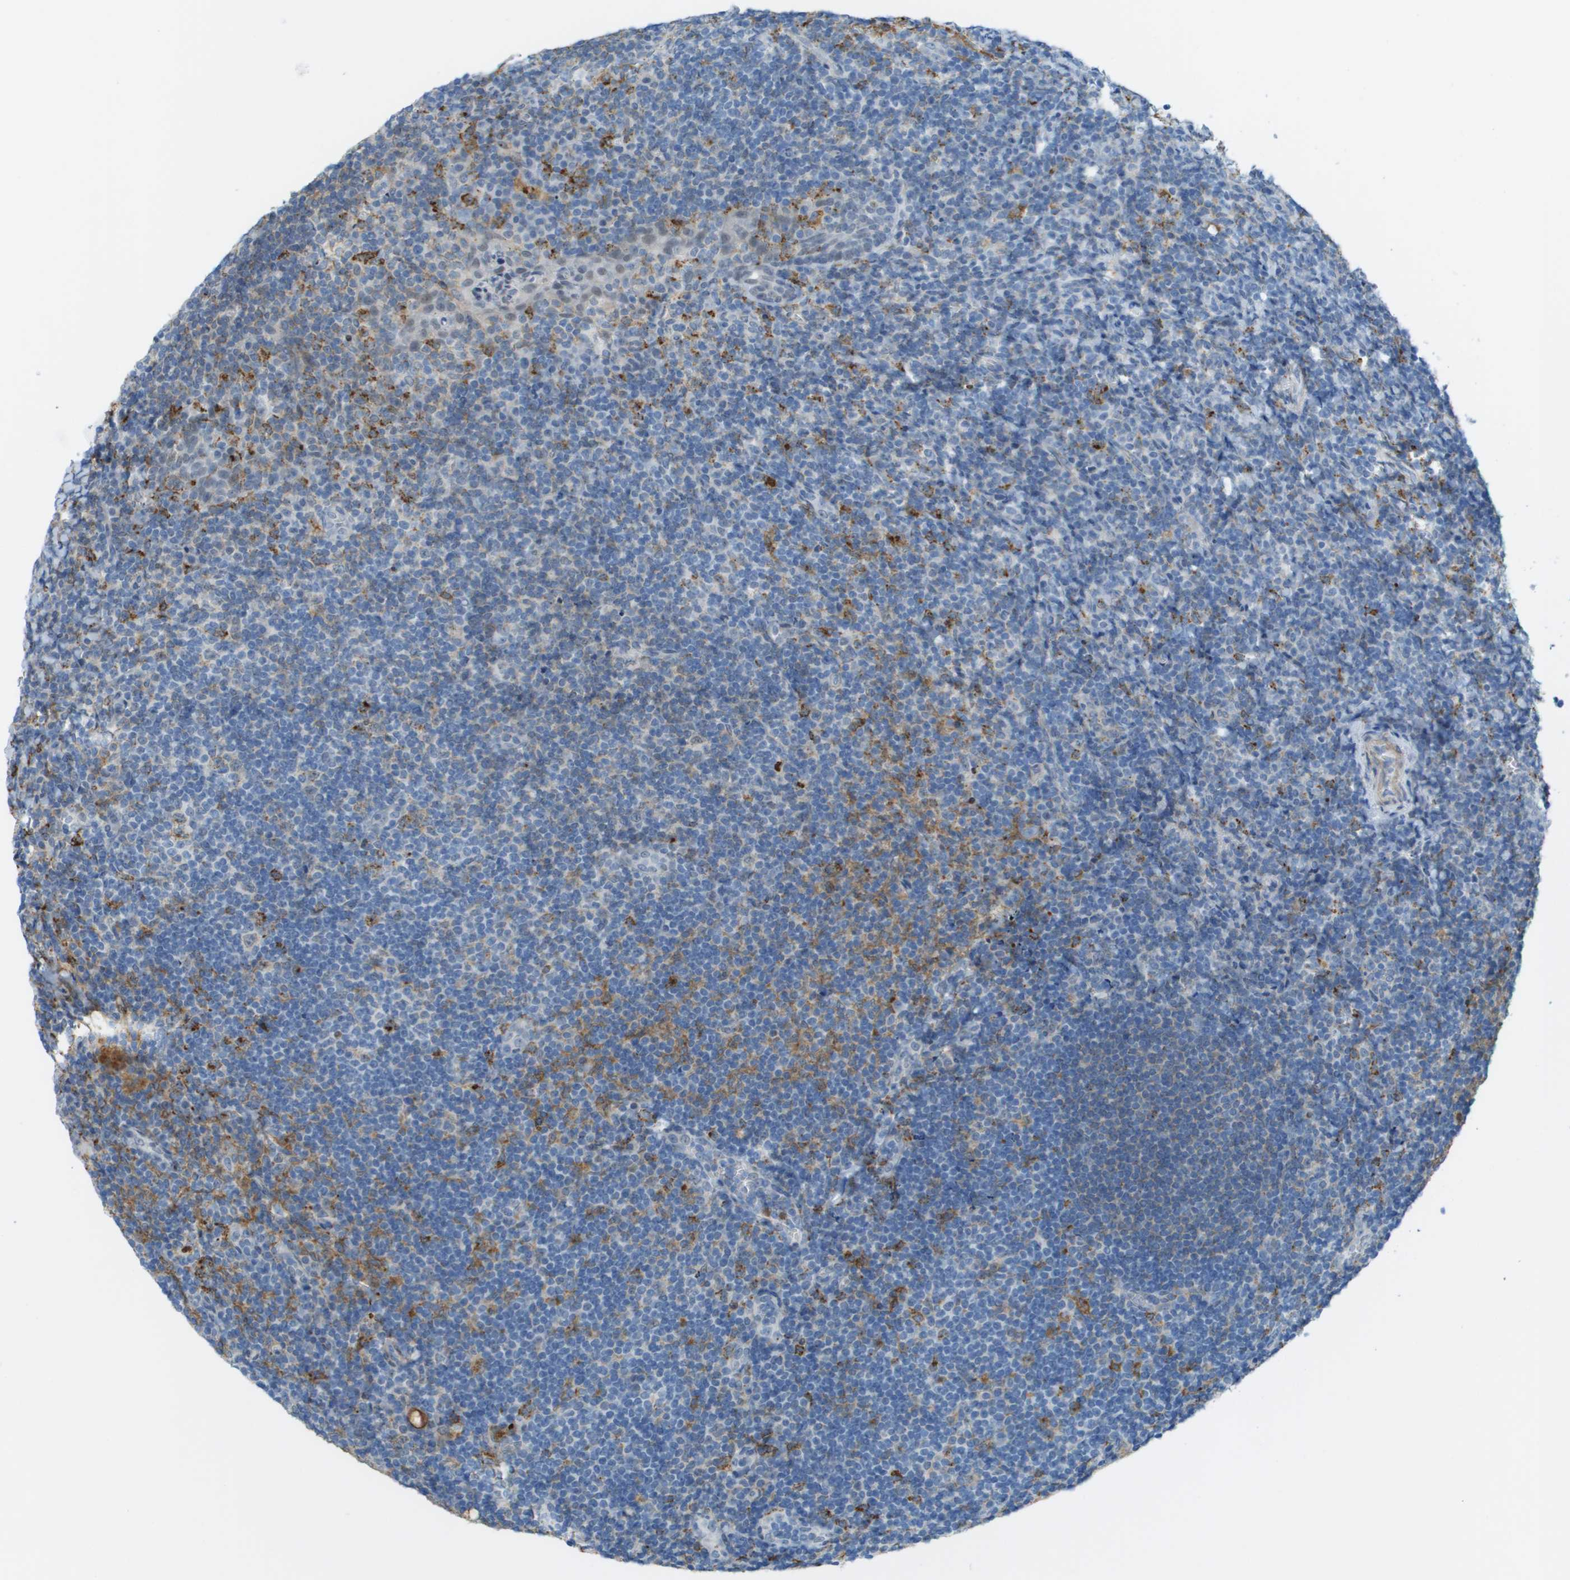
{"staining": {"intensity": "moderate", "quantity": "<25%", "location": "cytoplasmic/membranous"}, "tissue": "tonsil", "cell_type": "Germinal center cells", "image_type": "normal", "snomed": [{"axis": "morphology", "description": "Normal tissue, NOS"}, {"axis": "topography", "description": "Tonsil"}], "caption": "A micrograph of human tonsil stained for a protein exhibits moderate cytoplasmic/membranous brown staining in germinal center cells. (Brightfield microscopy of DAB IHC at high magnification).", "gene": "ZBTB43", "patient": {"sex": "male", "age": 37}}